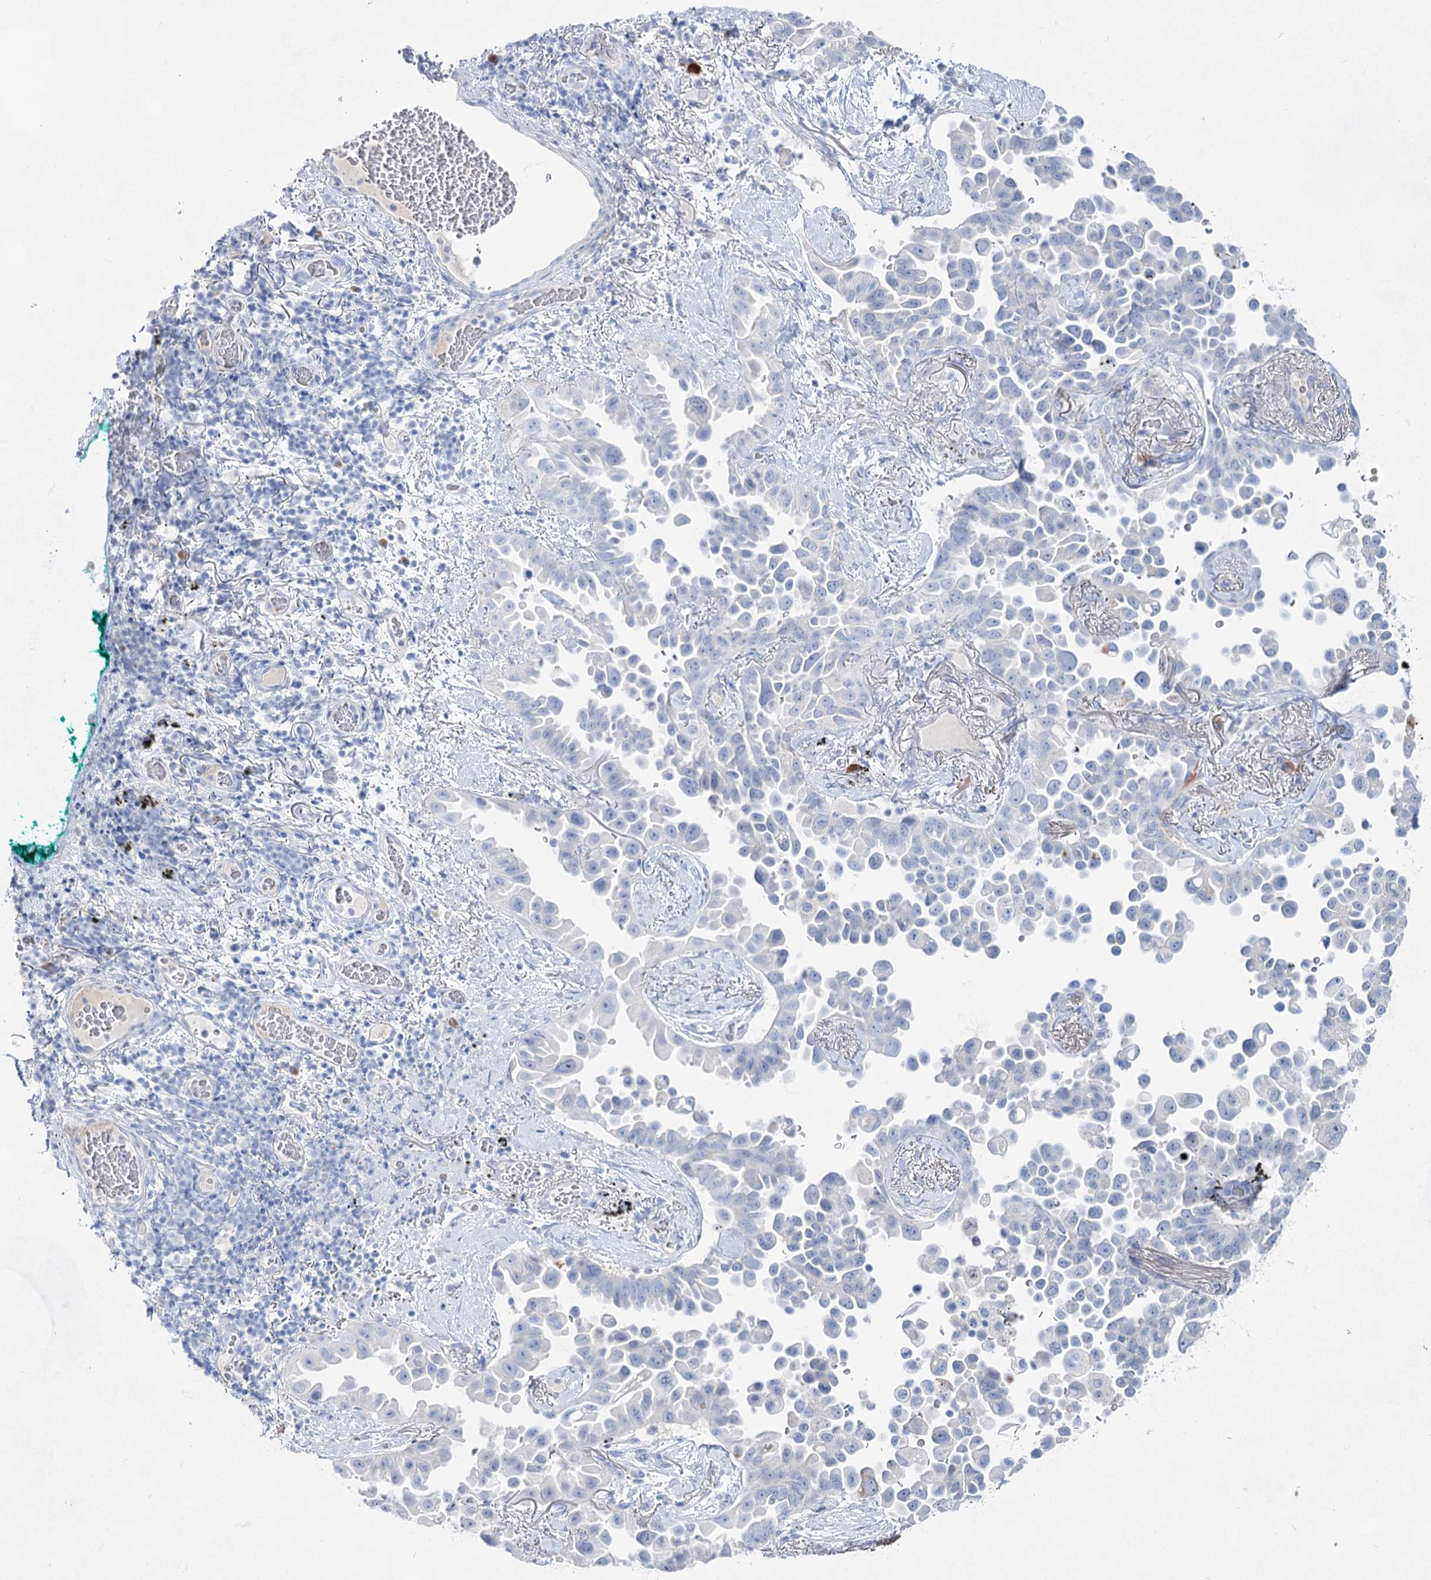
{"staining": {"intensity": "negative", "quantity": "none", "location": "none"}, "tissue": "lung cancer", "cell_type": "Tumor cells", "image_type": "cancer", "snomed": [{"axis": "morphology", "description": "Adenocarcinoma, NOS"}, {"axis": "topography", "description": "Lung"}], "caption": "High magnification brightfield microscopy of lung cancer stained with DAB (3,3'-diaminobenzidine) (brown) and counterstained with hematoxylin (blue): tumor cells show no significant positivity.", "gene": "ACRV1", "patient": {"sex": "female", "age": 67}}